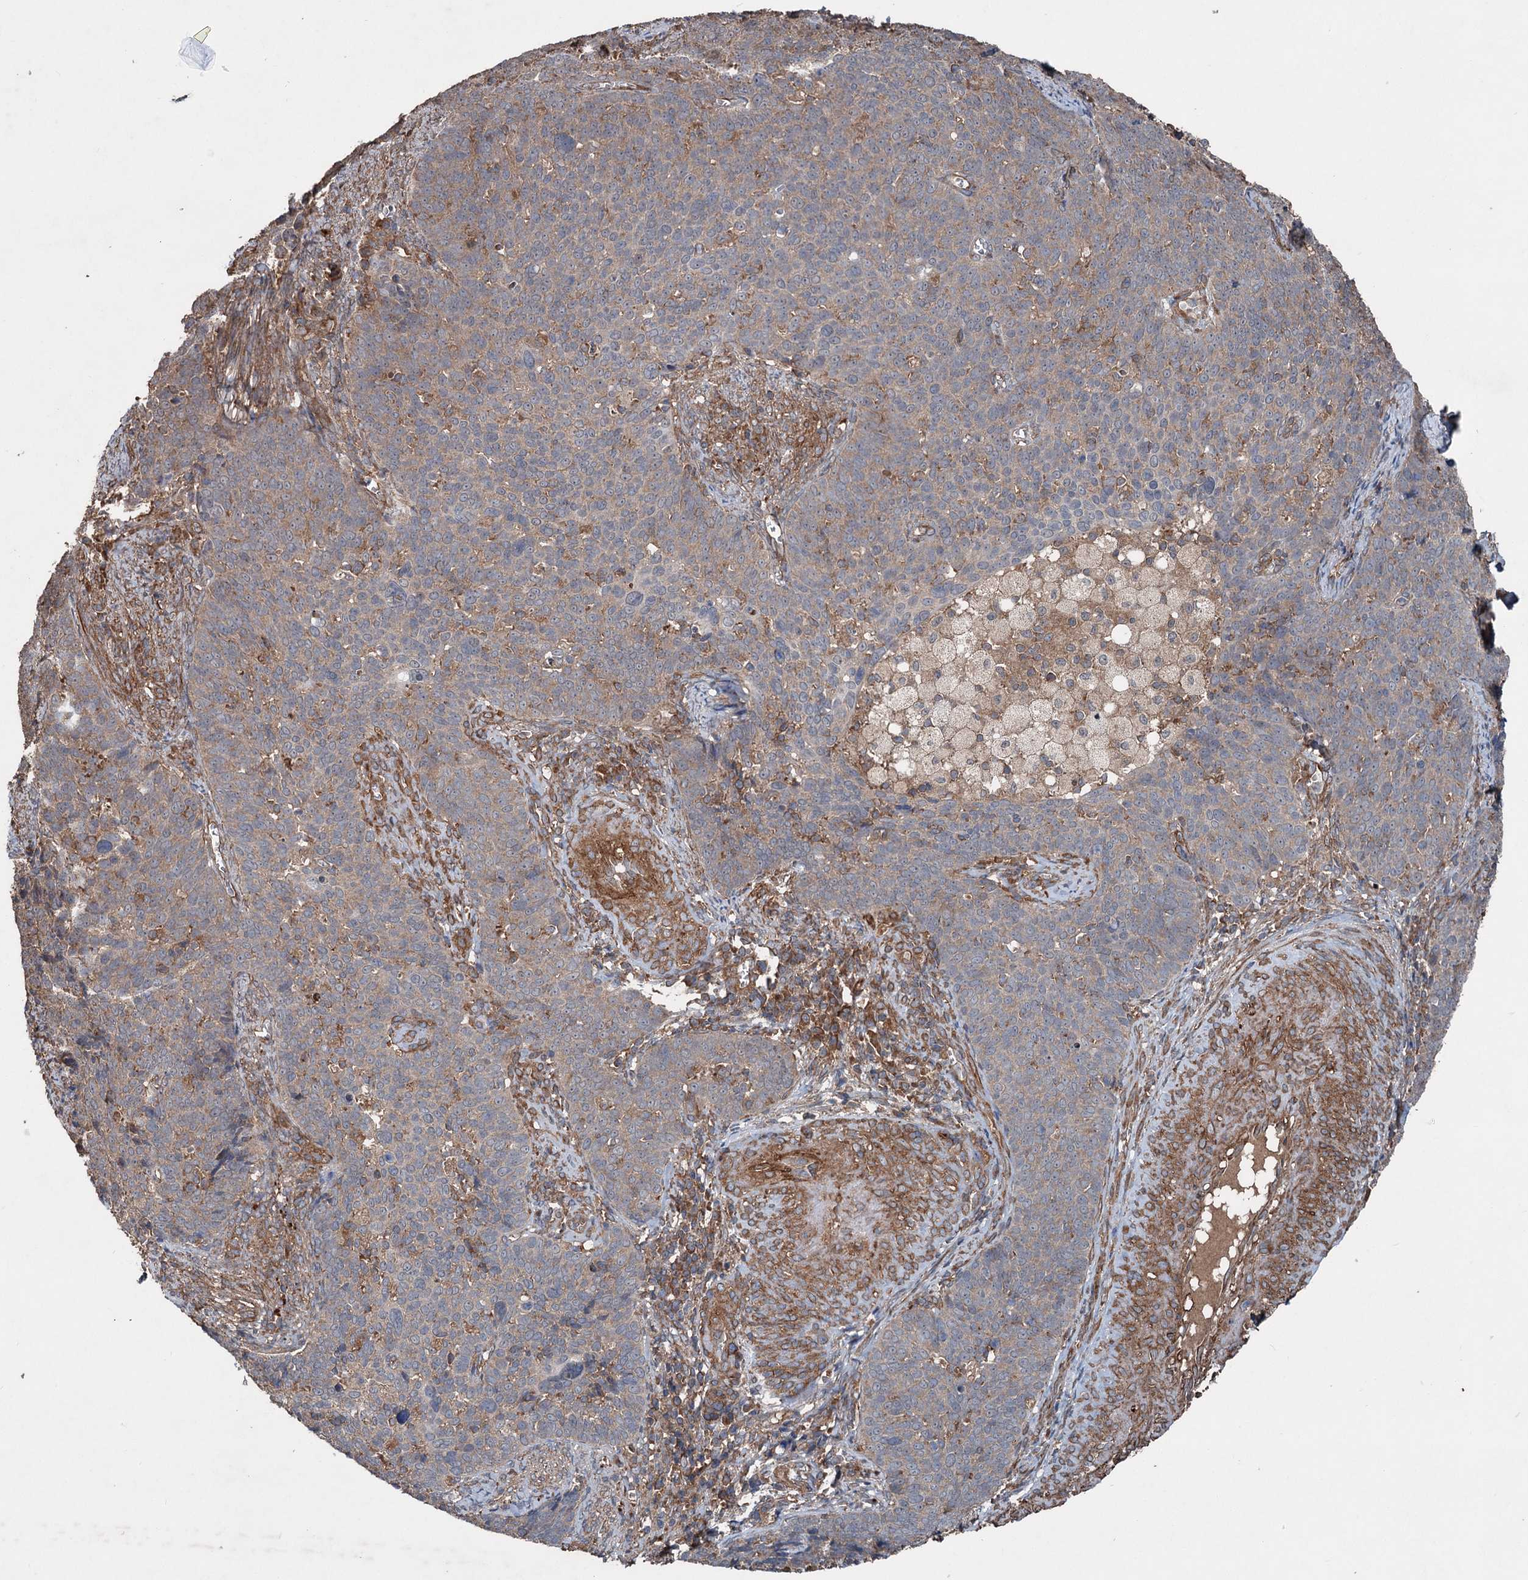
{"staining": {"intensity": "weak", "quantity": "<25%", "location": "cytoplasmic/membranous"}, "tissue": "cervical cancer", "cell_type": "Tumor cells", "image_type": "cancer", "snomed": [{"axis": "morphology", "description": "Squamous cell carcinoma, NOS"}, {"axis": "topography", "description": "Cervix"}], "caption": "Protein analysis of squamous cell carcinoma (cervical) demonstrates no significant expression in tumor cells.", "gene": "RNF214", "patient": {"sex": "female", "age": 39}}